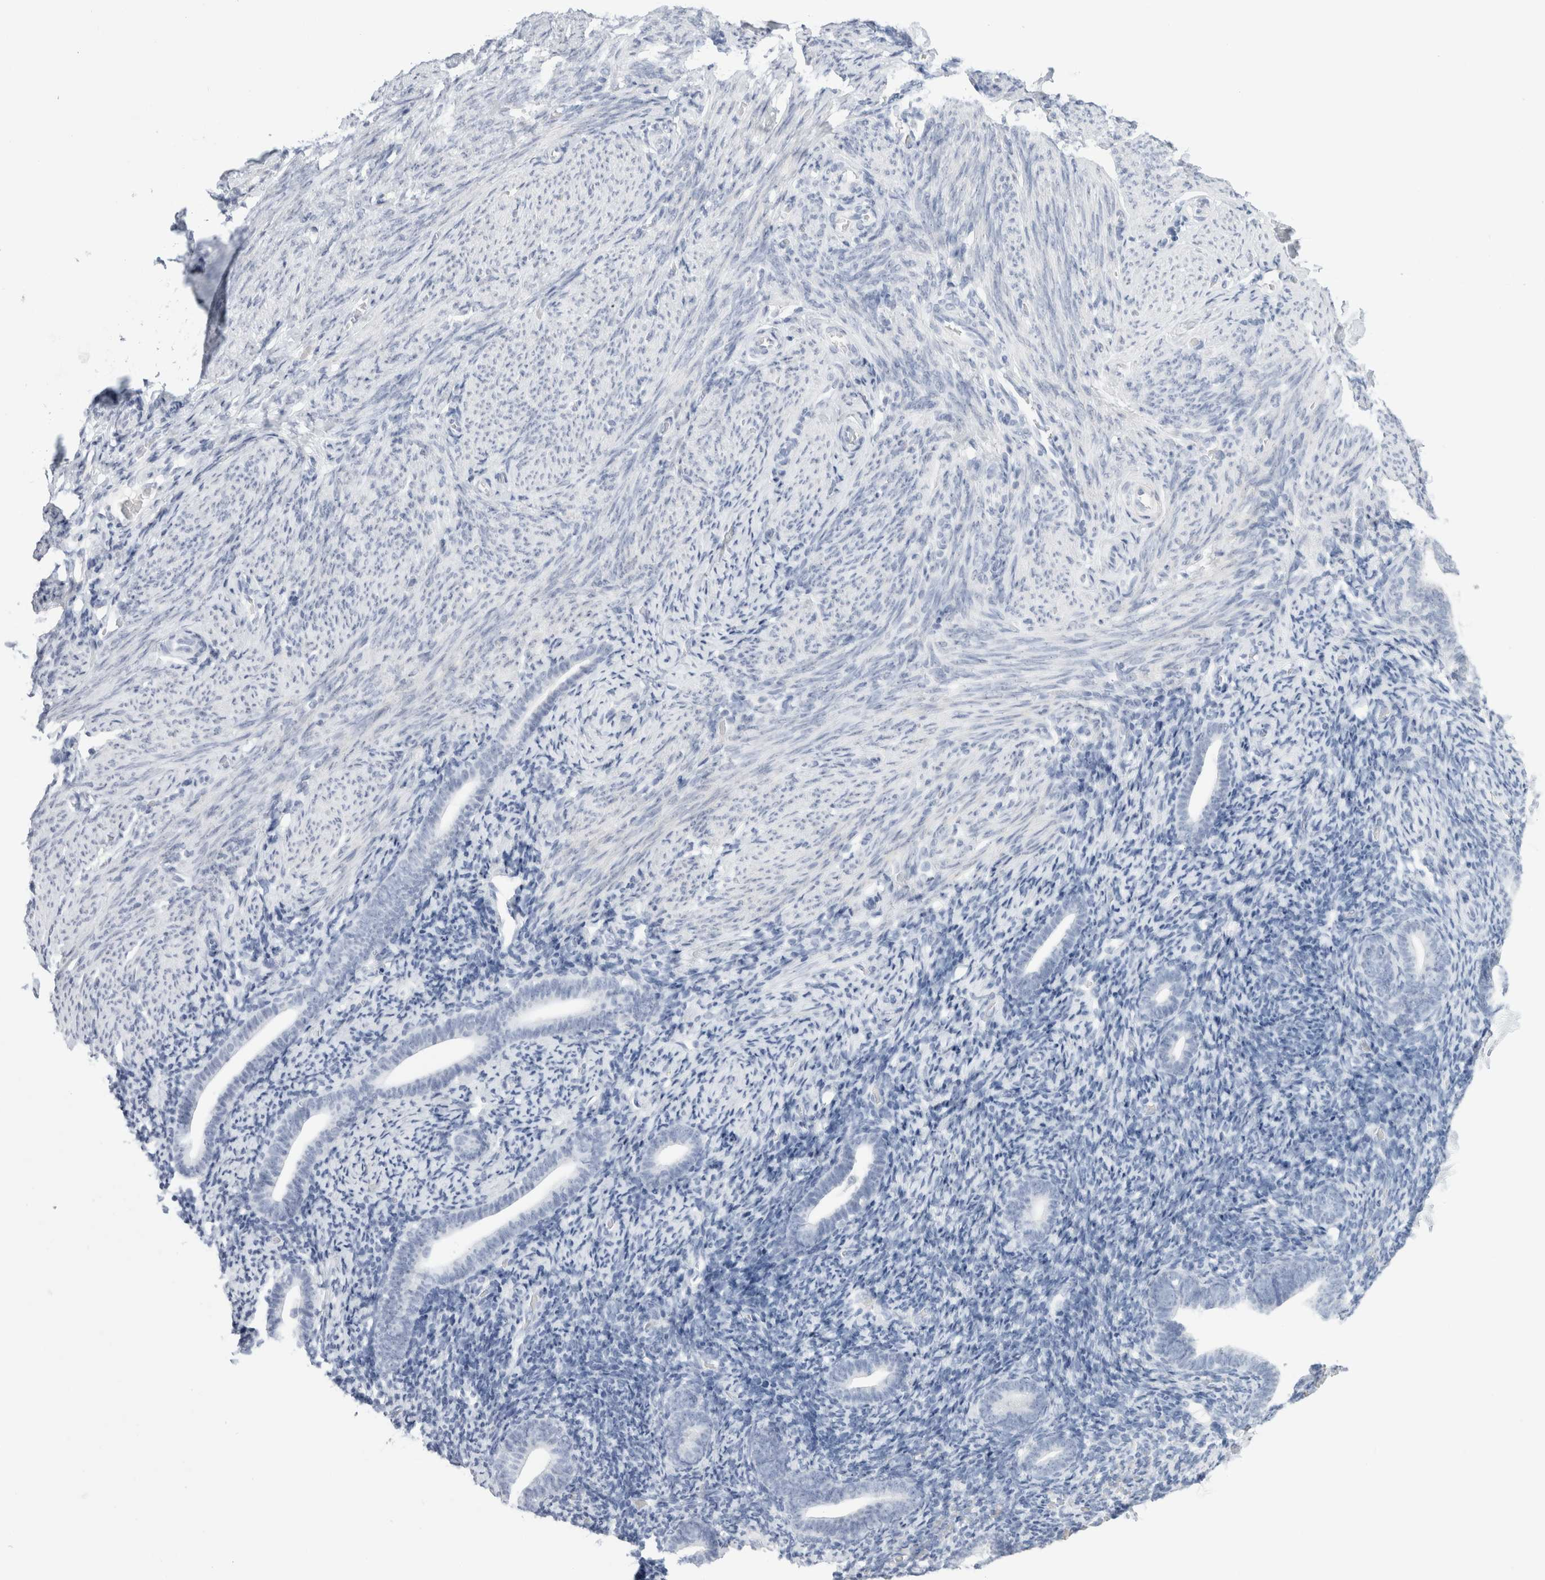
{"staining": {"intensity": "negative", "quantity": "none", "location": "none"}, "tissue": "endometrium", "cell_type": "Cells in endometrial stroma", "image_type": "normal", "snomed": [{"axis": "morphology", "description": "Normal tissue, NOS"}, {"axis": "topography", "description": "Endometrium"}], "caption": "This photomicrograph is of unremarkable endometrium stained with immunohistochemistry (IHC) to label a protein in brown with the nuclei are counter-stained blue. There is no staining in cells in endometrial stroma.", "gene": "MUC15", "patient": {"sex": "female", "age": 51}}